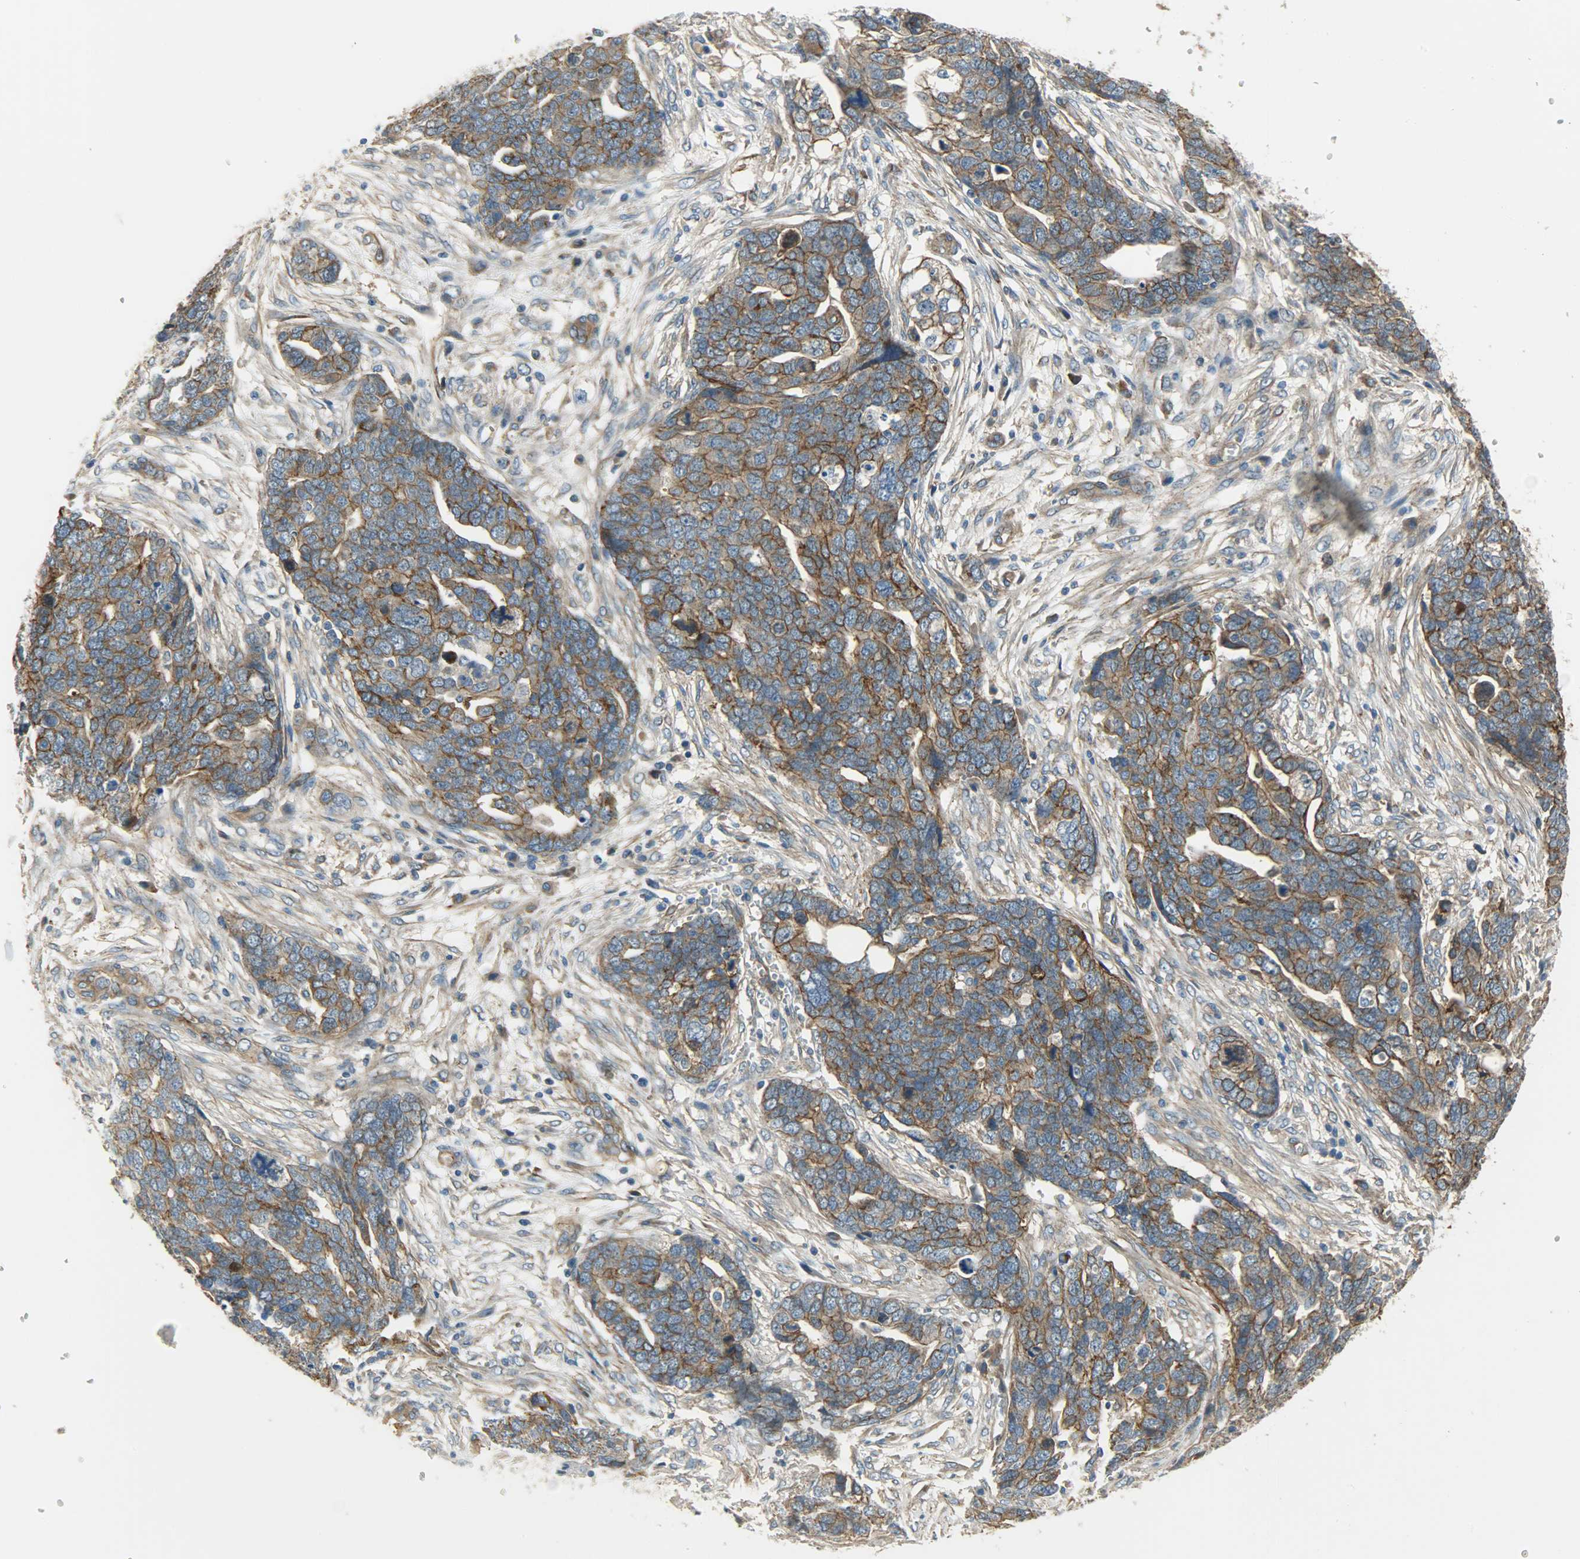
{"staining": {"intensity": "moderate", "quantity": ">75%", "location": "cytoplasmic/membranous"}, "tissue": "ovarian cancer", "cell_type": "Tumor cells", "image_type": "cancer", "snomed": [{"axis": "morphology", "description": "Normal tissue, NOS"}, {"axis": "morphology", "description": "Cystadenocarcinoma, serous, NOS"}, {"axis": "topography", "description": "Fallopian tube"}, {"axis": "topography", "description": "Ovary"}], "caption": "The photomicrograph reveals staining of serous cystadenocarcinoma (ovarian), revealing moderate cytoplasmic/membranous protein staining (brown color) within tumor cells.", "gene": "KIAA1217", "patient": {"sex": "female", "age": 56}}